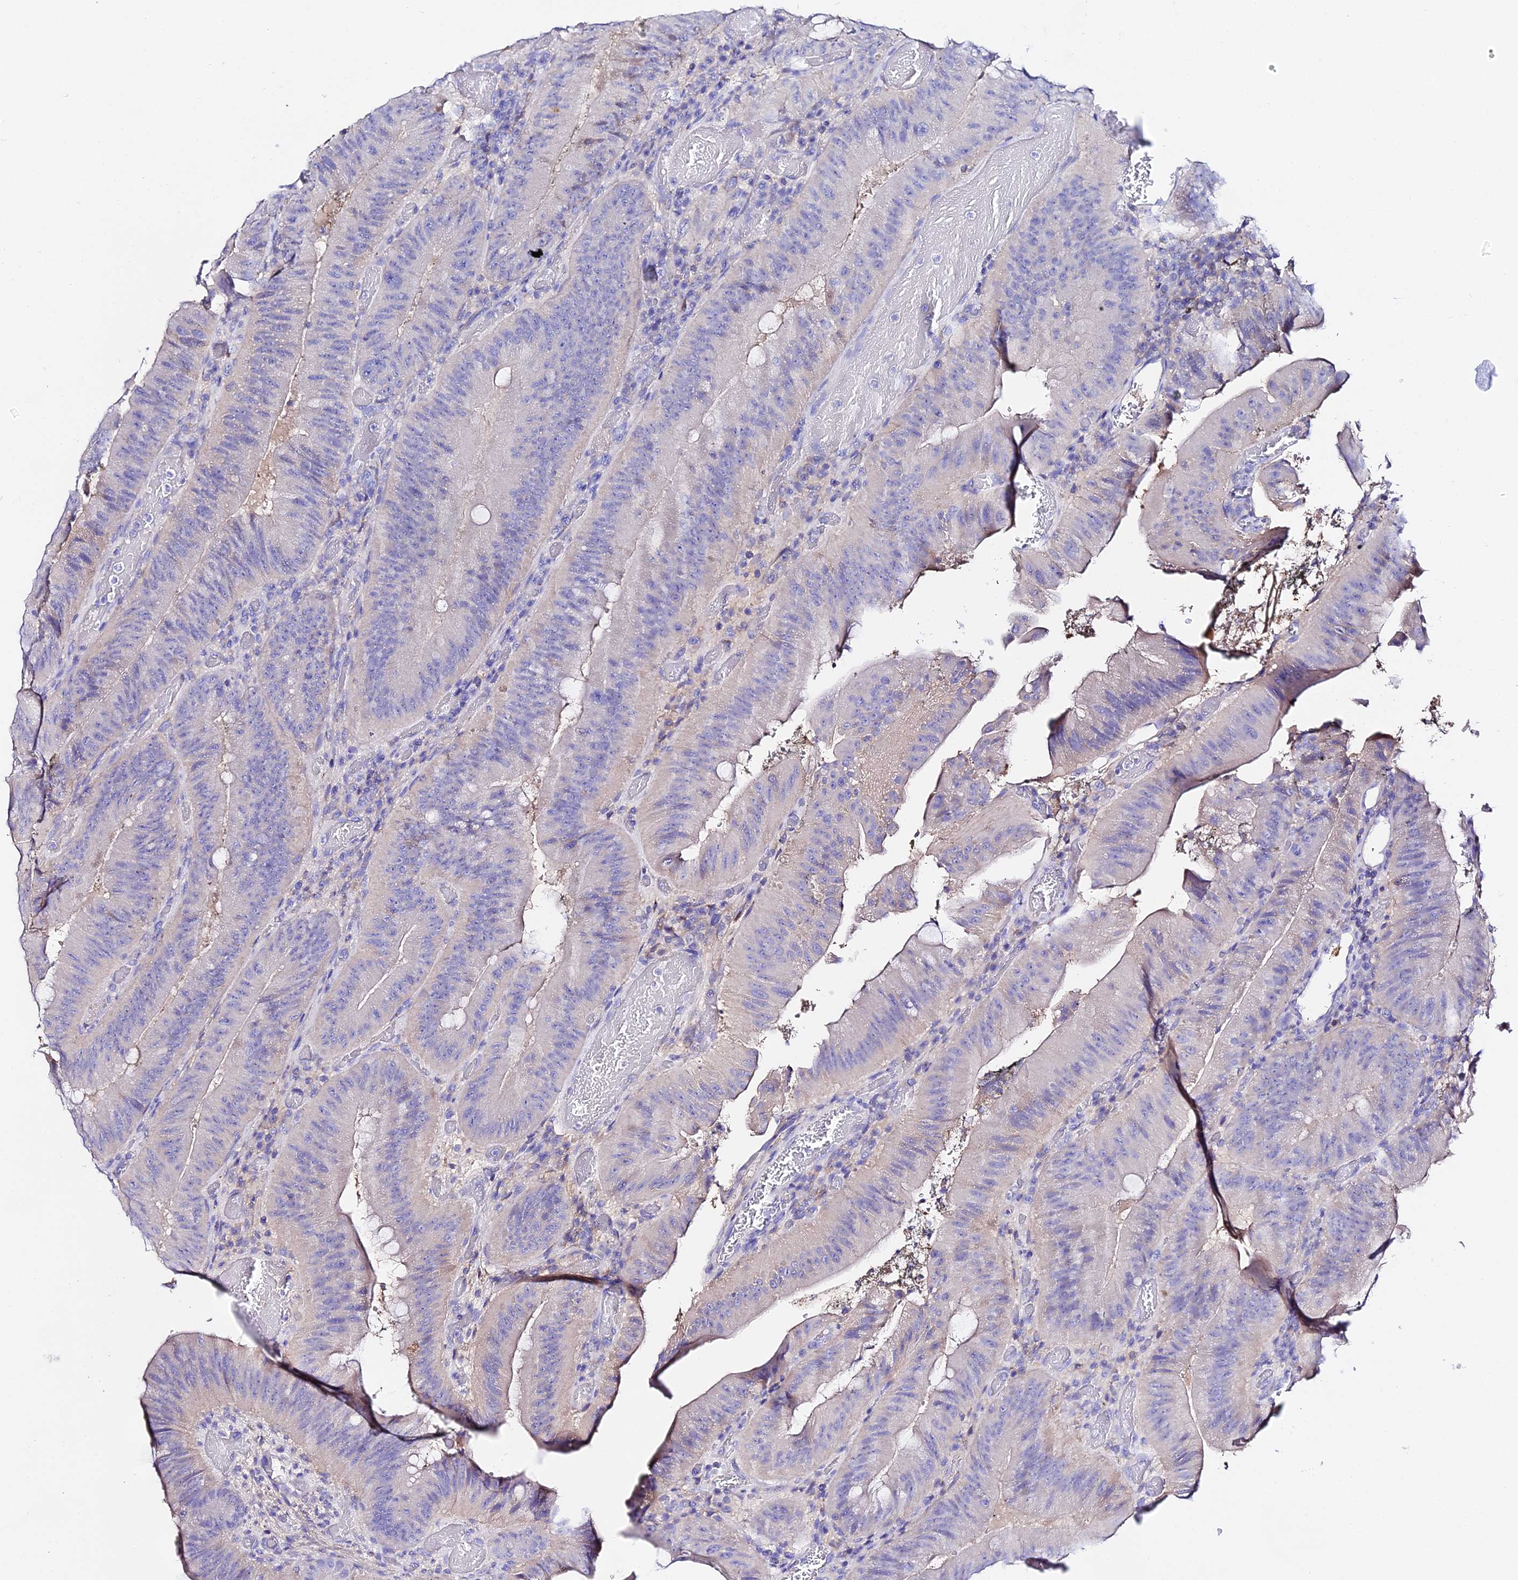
{"staining": {"intensity": "negative", "quantity": "none", "location": "none"}, "tissue": "colorectal cancer", "cell_type": "Tumor cells", "image_type": "cancer", "snomed": [{"axis": "morphology", "description": "Adenocarcinoma, NOS"}, {"axis": "topography", "description": "Colon"}], "caption": "DAB immunohistochemical staining of human colorectal cancer (adenocarcinoma) shows no significant expression in tumor cells.", "gene": "TMEM117", "patient": {"sex": "female", "age": 43}}